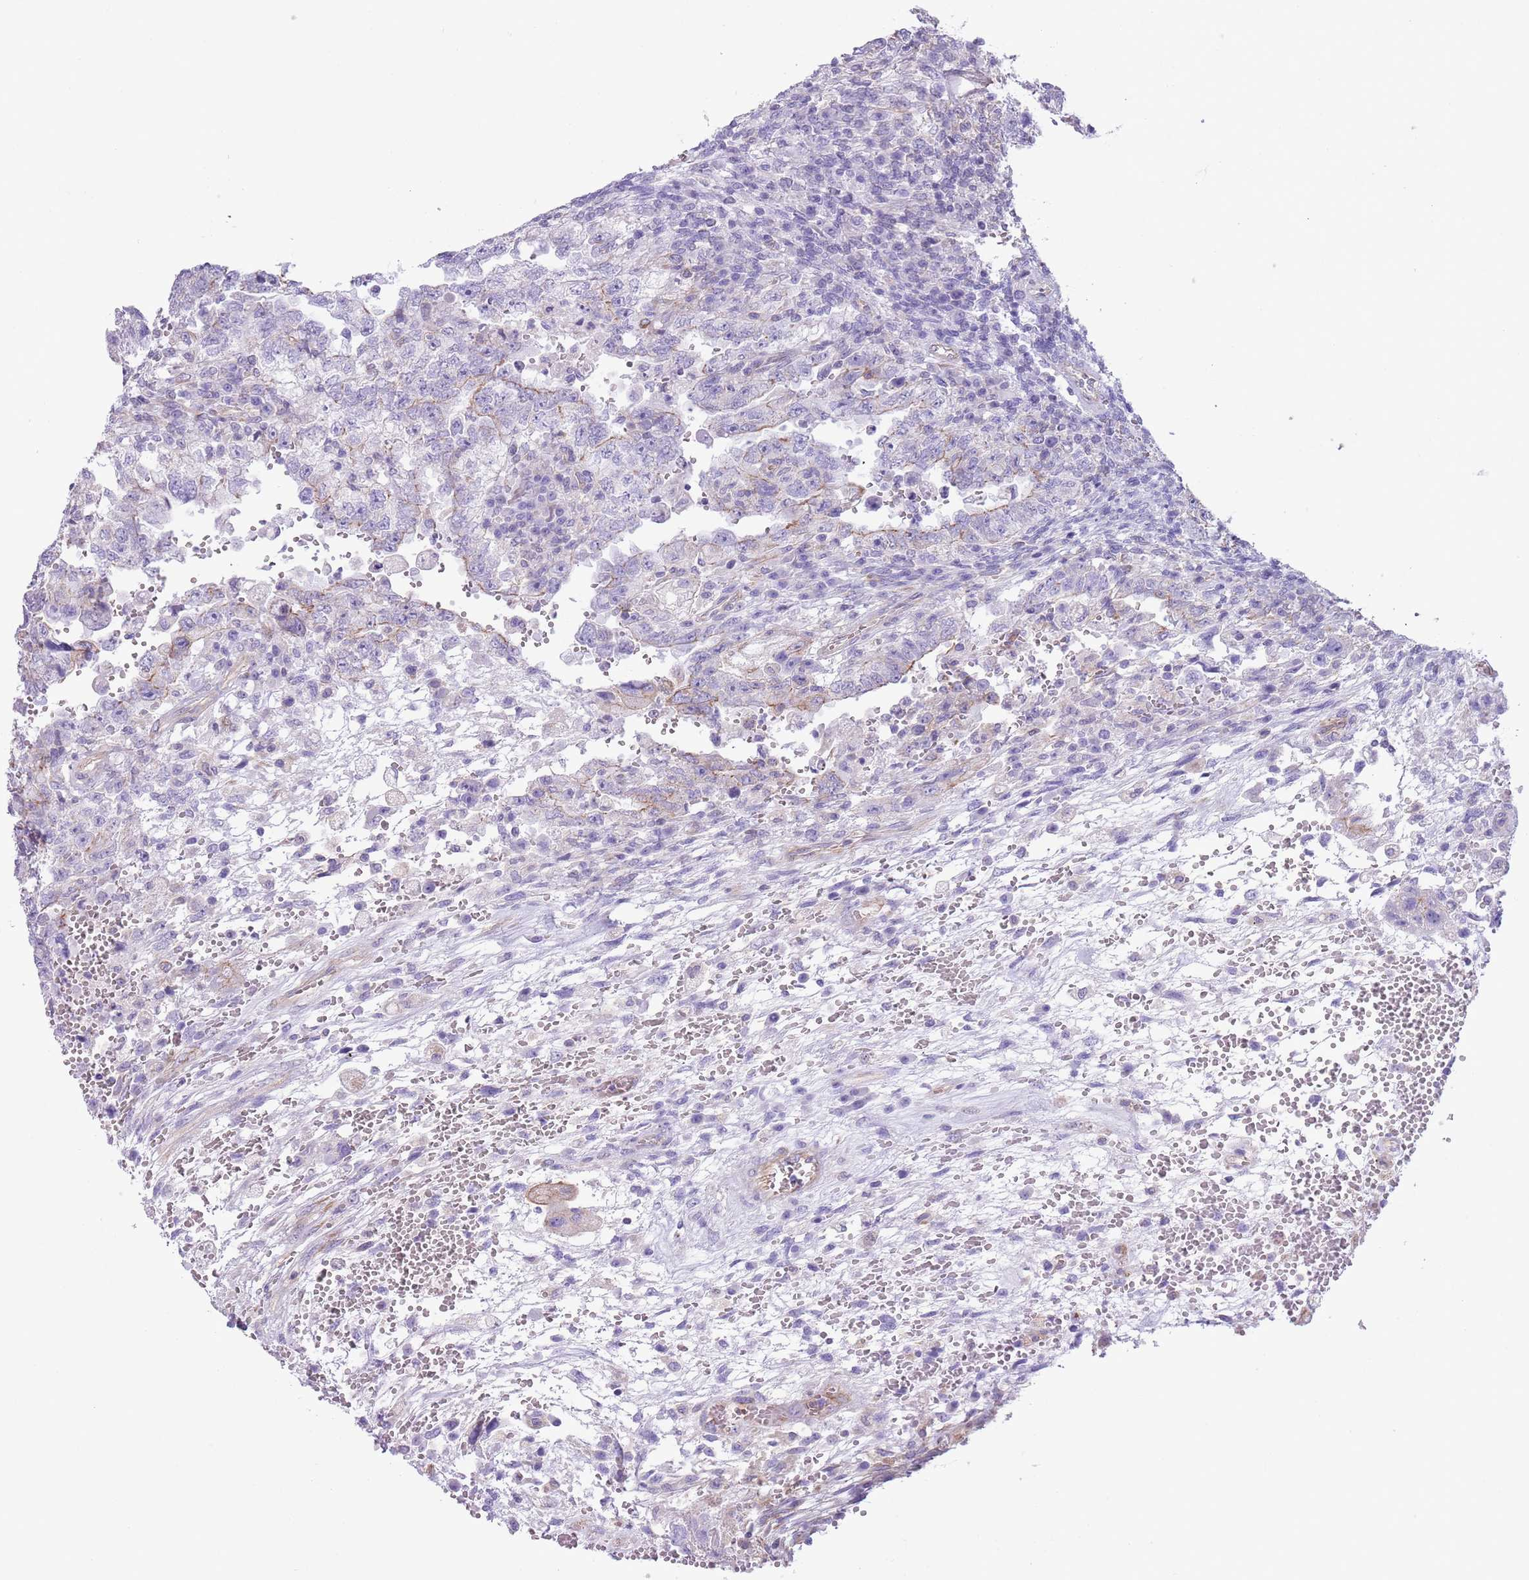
{"staining": {"intensity": "weak", "quantity": "<25%", "location": "cytoplasmic/membranous"}, "tissue": "testis cancer", "cell_type": "Tumor cells", "image_type": "cancer", "snomed": [{"axis": "morphology", "description": "Carcinoma, Embryonal, NOS"}, {"axis": "topography", "description": "Testis"}], "caption": "IHC micrograph of human embryonal carcinoma (testis) stained for a protein (brown), which reveals no expression in tumor cells. The staining was performed using DAB (3,3'-diaminobenzidine) to visualize the protein expression in brown, while the nuclei were stained in blue with hematoxylin (Magnification: 20x).", "gene": "RBP3", "patient": {"sex": "male", "age": 26}}